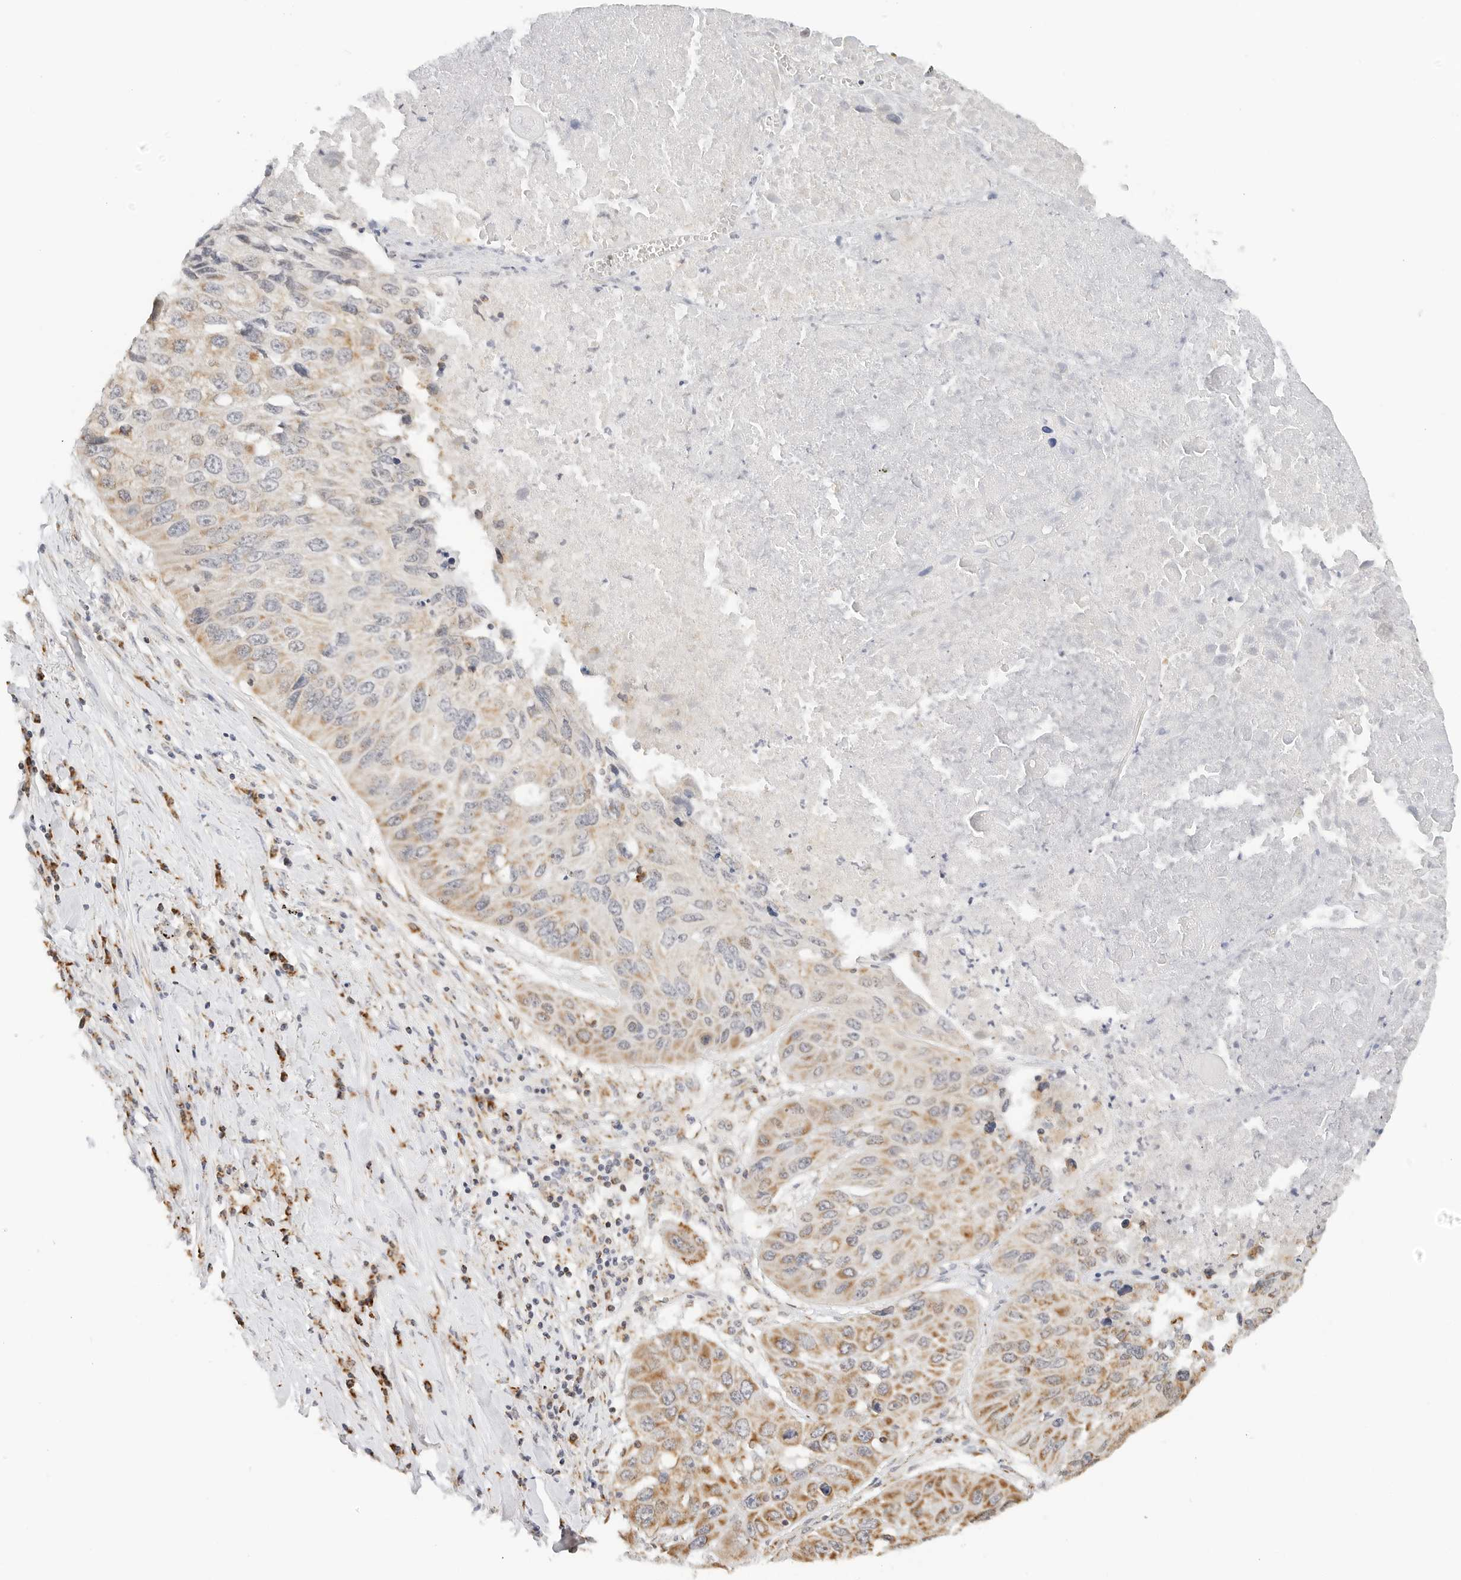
{"staining": {"intensity": "moderate", "quantity": "25%-75%", "location": "cytoplasmic/membranous"}, "tissue": "lung cancer", "cell_type": "Tumor cells", "image_type": "cancer", "snomed": [{"axis": "morphology", "description": "Squamous cell carcinoma, NOS"}, {"axis": "topography", "description": "Lung"}], "caption": "Brown immunohistochemical staining in lung squamous cell carcinoma shows moderate cytoplasmic/membranous expression in approximately 25%-75% of tumor cells.", "gene": "ATL1", "patient": {"sex": "male", "age": 61}}